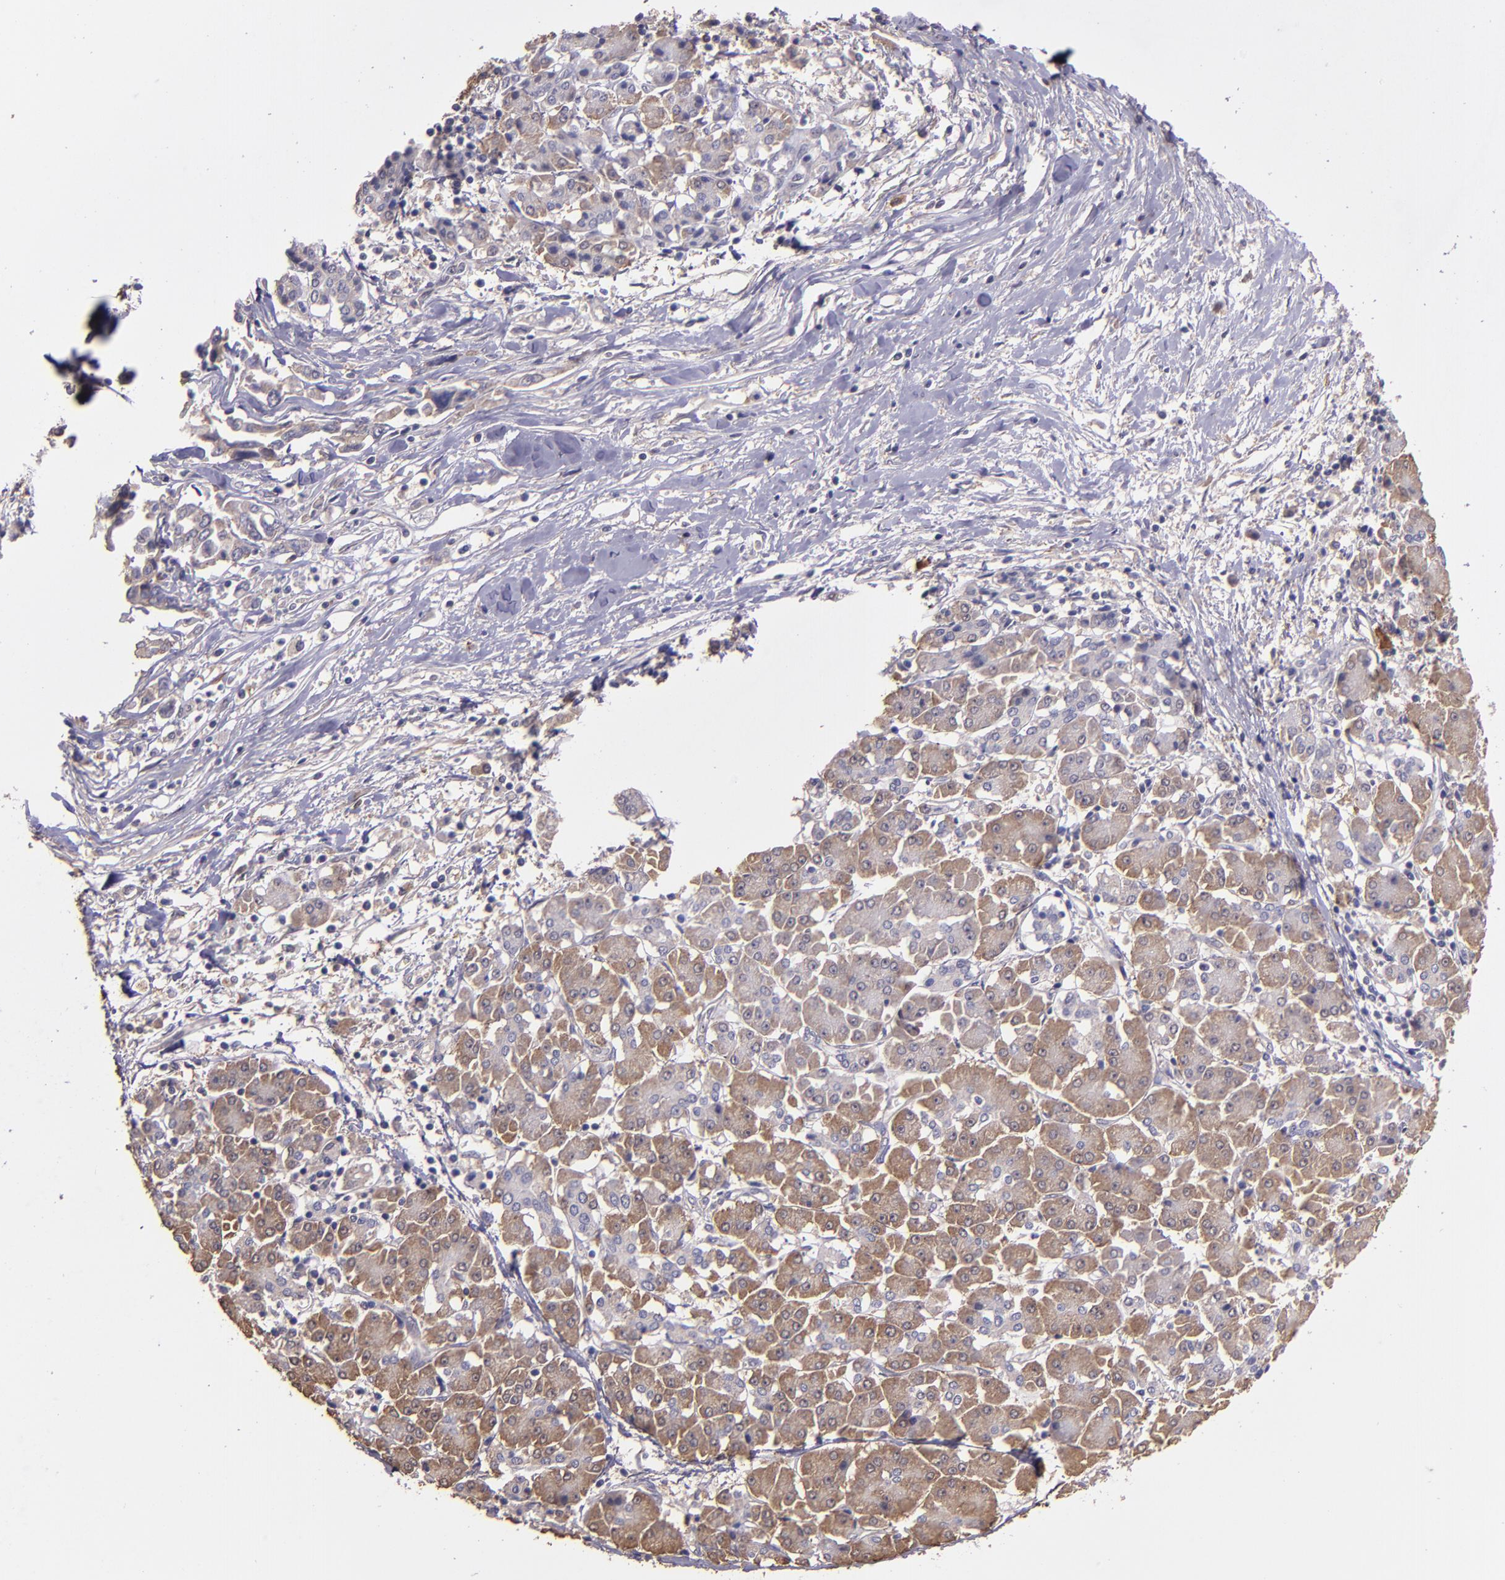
{"staining": {"intensity": "weak", "quantity": "25%-75%", "location": "cytoplasmic/membranous"}, "tissue": "pancreatic cancer", "cell_type": "Tumor cells", "image_type": "cancer", "snomed": [{"axis": "morphology", "description": "Adenocarcinoma, NOS"}, {"axis": "topography", "description": "Pancreas"}], "caption": "Immunohistochemical staining of pancreatic adenocarcinoma shows weak cytoplasmic/membranous protein positivity in approximately 25%-75% of tumor cells.", "gene": "PAPPA", "patient": {"sex": "female", "age": 57}}